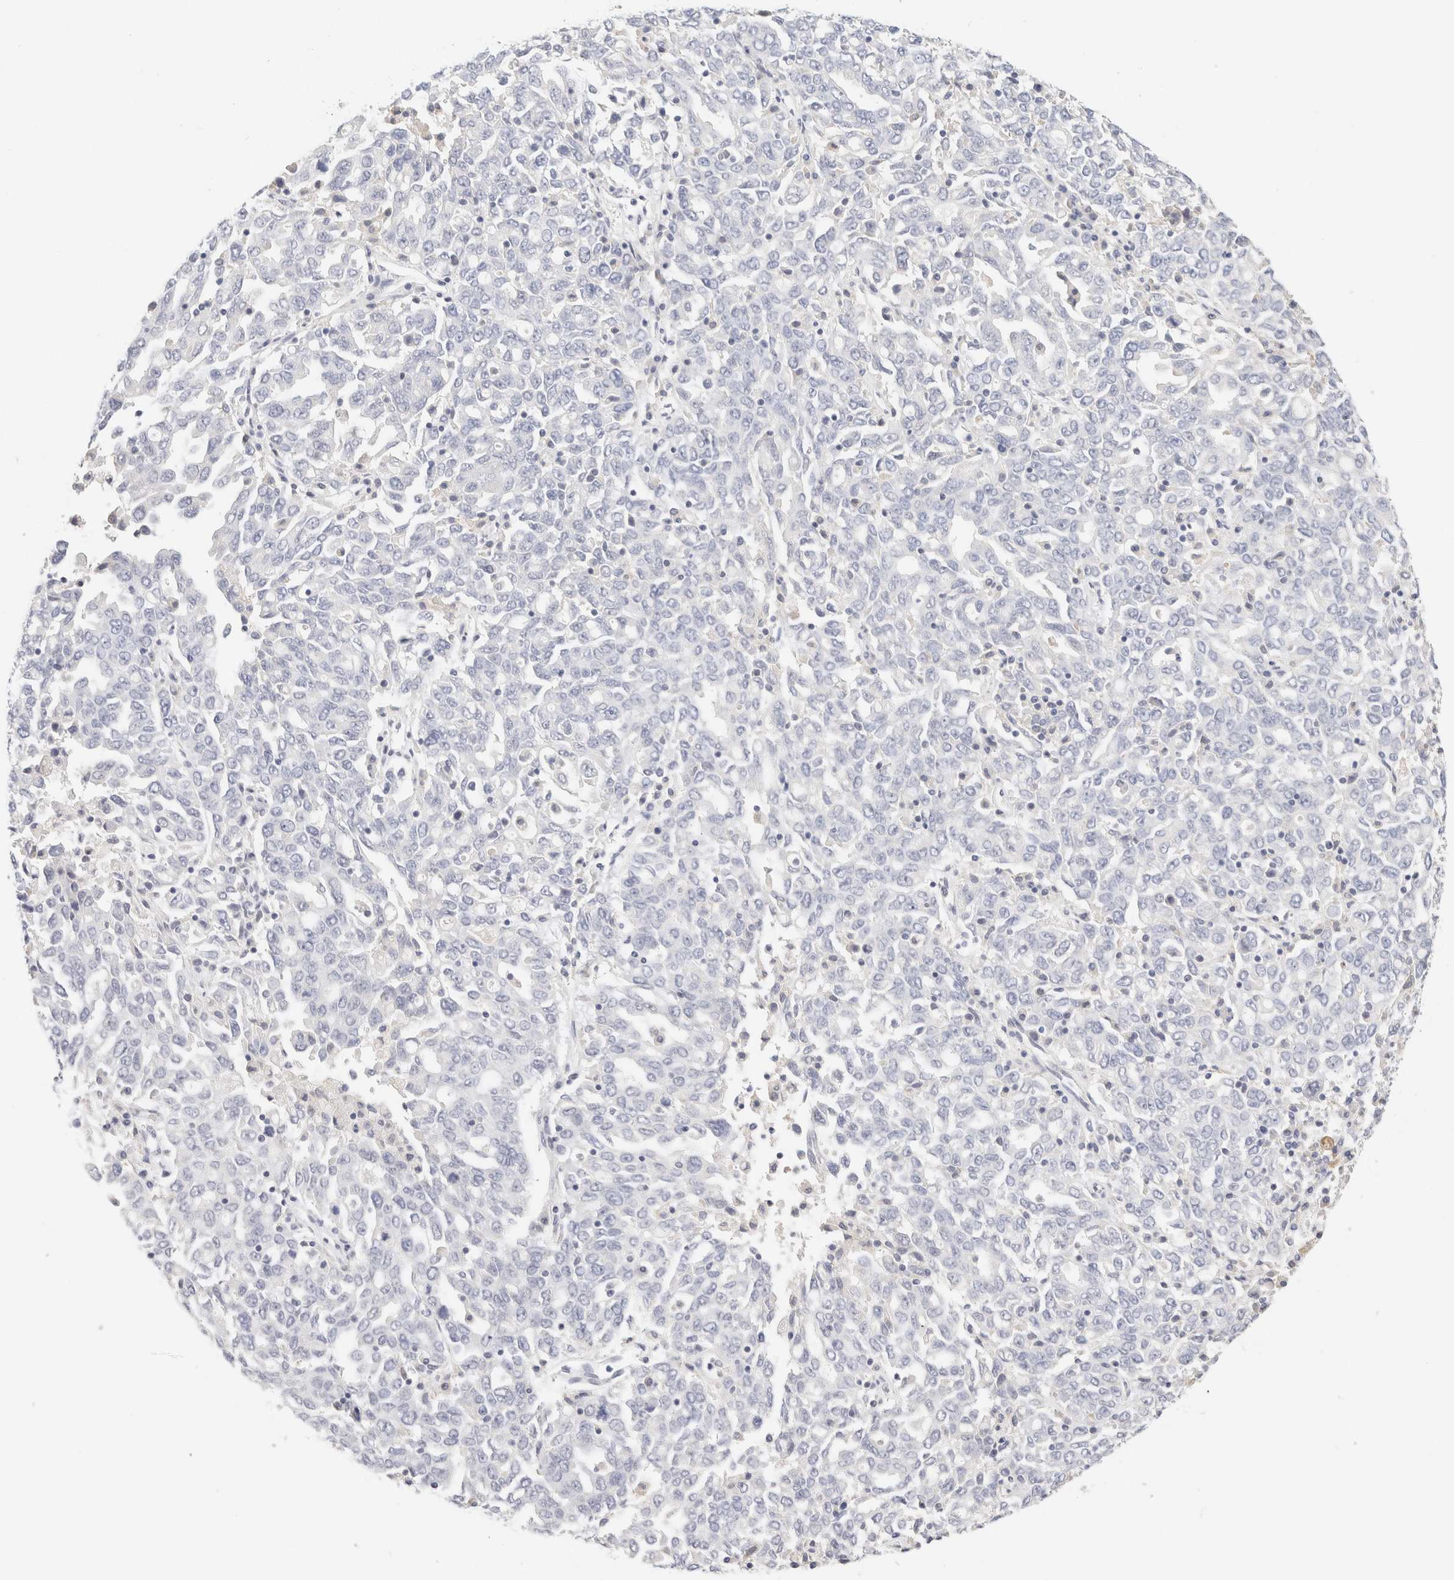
{"staining": {"intensity": "negative", "quantity": "none", "location": "none"}, "tissue": "ovarian cancer", "cell_type": "Tumor cells", "image_type": "cancer", "snomed": [{"axis": "morphology", "description": "Carcinoma, endometroid"}, {"axis": "topography", "description": "Ovary"}], "caption": "Ovarian endometroid carcinoma stained for a protein using immunohistochemistry (IHC) displays no staining tumor cells.", "gene": "SCGB2A2", "patient": {"sex": "female", "age": 62}}